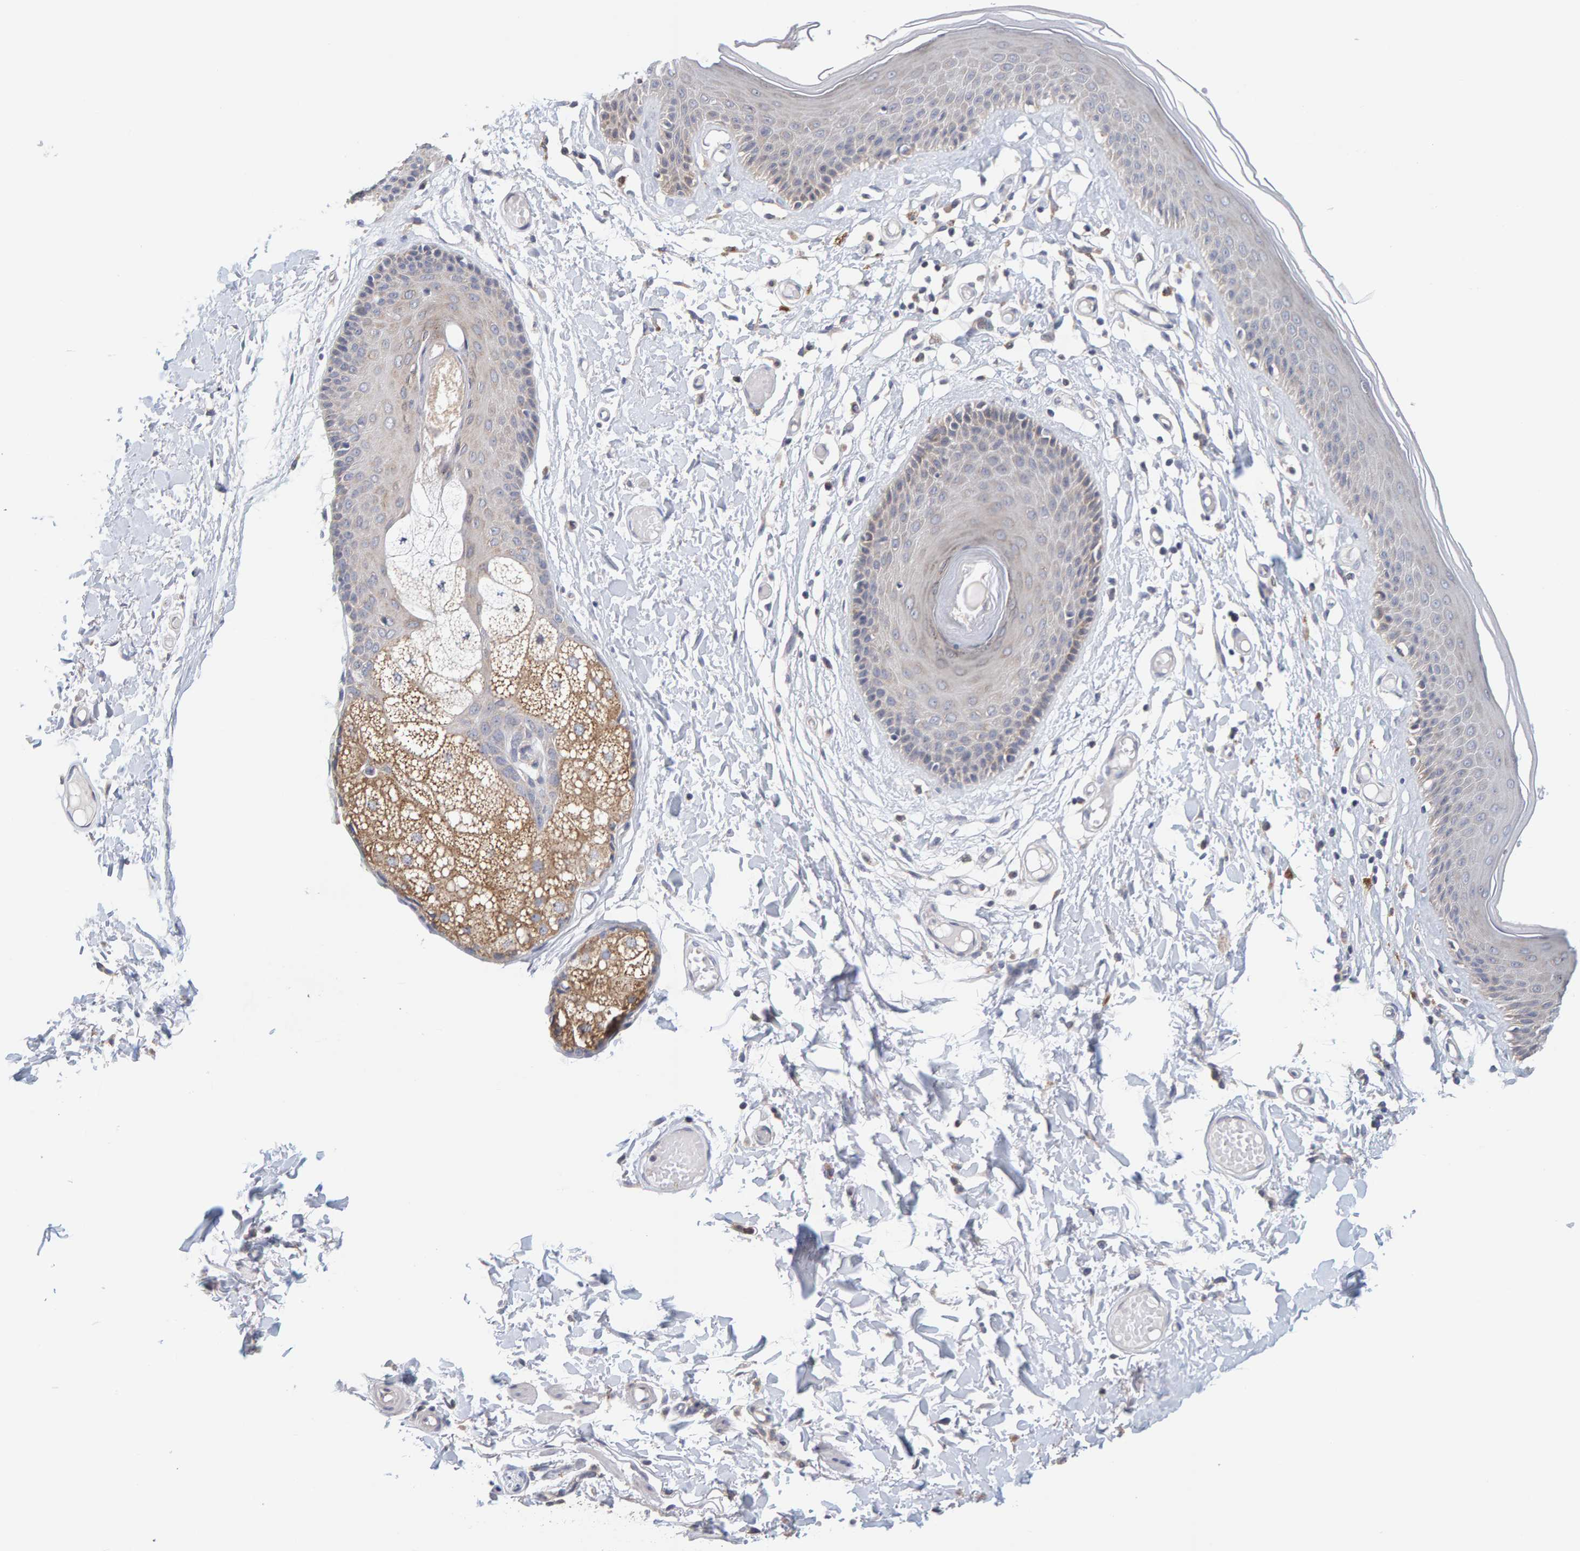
{"staining": {"intensity": "moderate", "quantity": "<25%", "location": "cytoplasmic/membranous"}, "tissue": "skin", "cell_type": "Epidermal cells", "image_type": "normal", "snomed": [{"axis": "morphology", "description": "Normal tissue, NOS"}, {"axis": "topography", "description": "Vulva"}], "caption": "A low amount of moderate cytoplasmic/membranous positivity is identified in about <25% of epidermal cells in benign skin.", "gene": "SGPL1", "patient": {"sex": "female", "age": 73}}